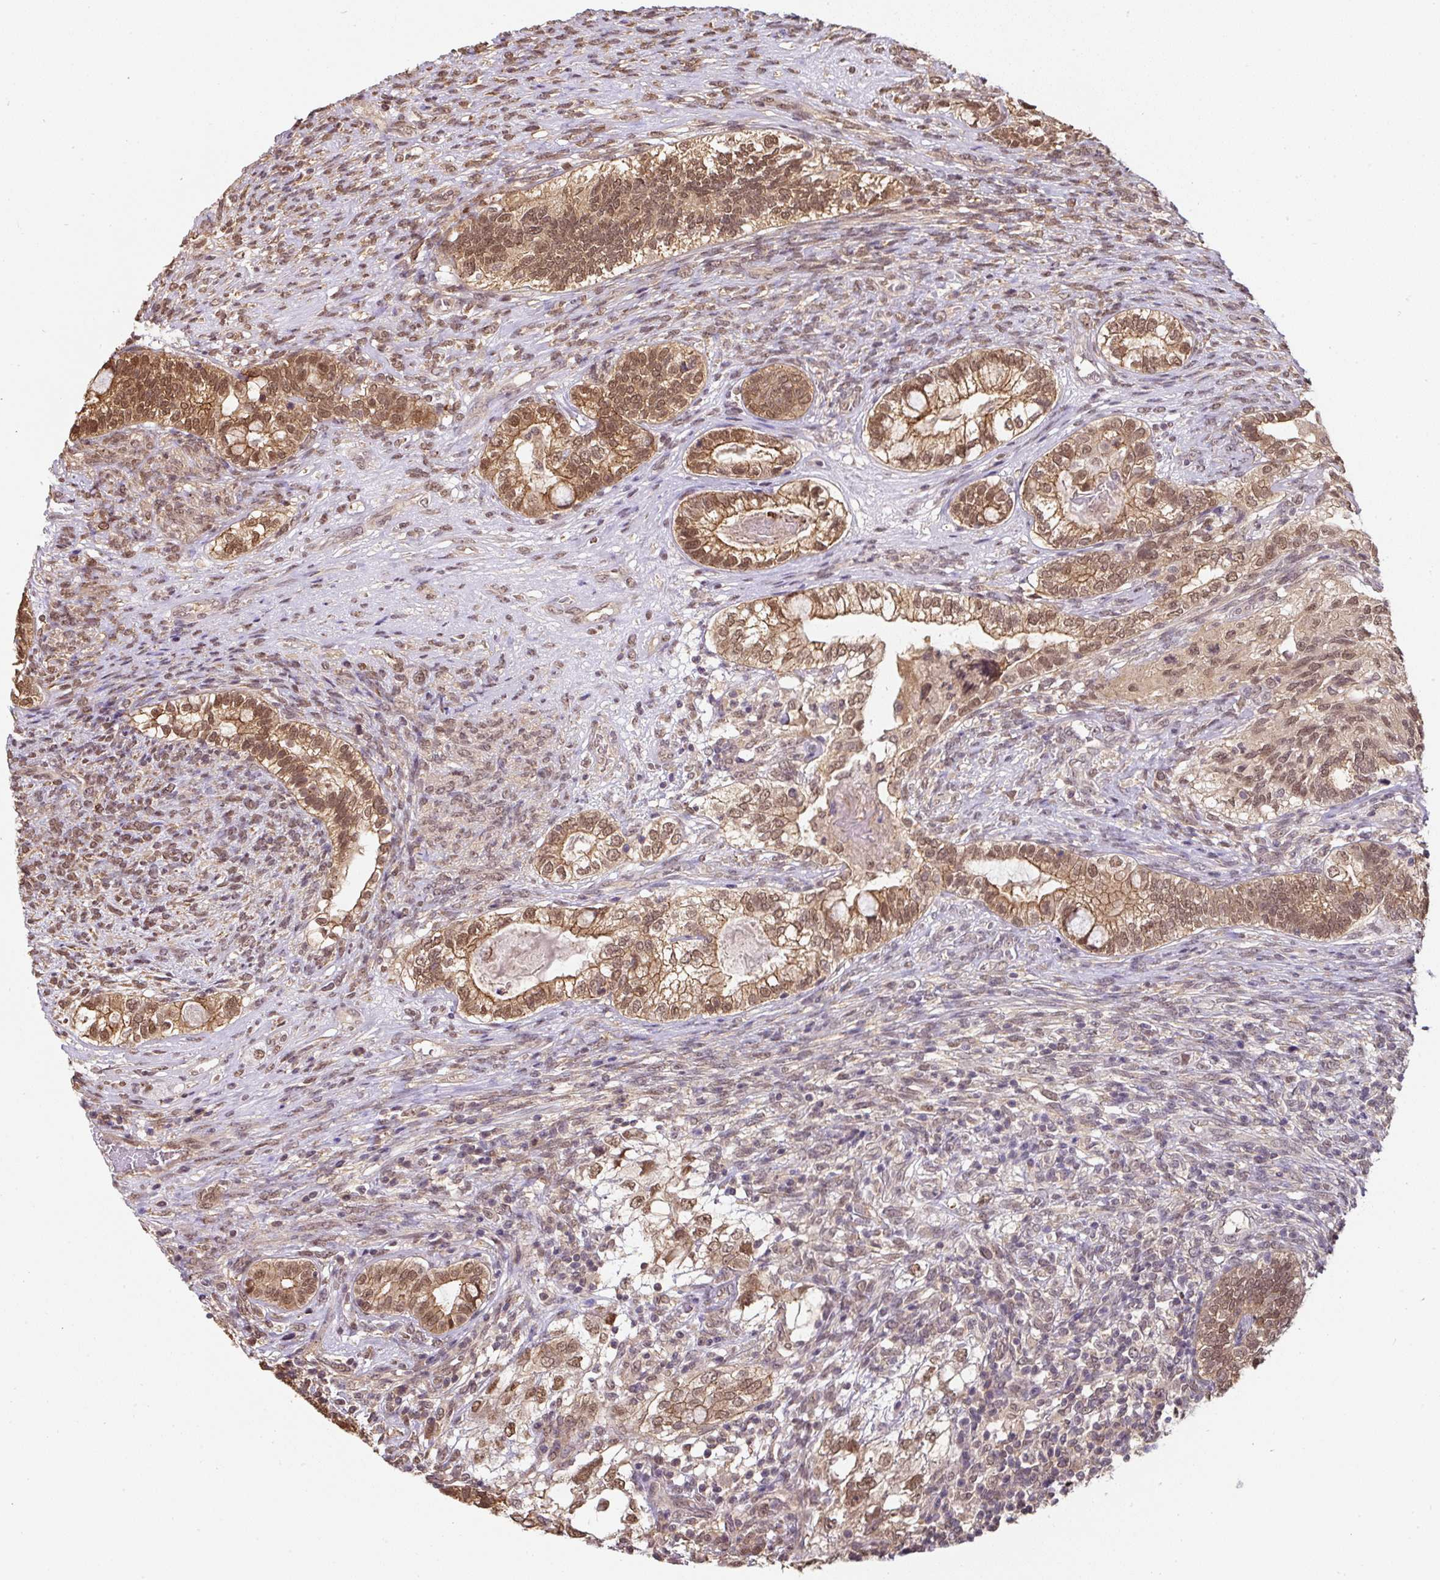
{"staining": {"intensity": "moderate", "quantity": ">75%", "location": "cytoplasmic/membranous,nuclear"}, "tissue": "testis cancer", "cell_type": "Tumor cells", "image_type": "cancer", "snomed": [{"axis": "morphology", "description": "Seminoma, NOS"}, {"axis": "morphology", "description": "Carcinoma, Embryonal, NOS"}, {"axis": "topography", "description": "Testis"}], "caption": "A micrograph showing moderate cytoplasmic/membranous and nuclear staining in approximately >75% of tumor cells in testis cancer (embryonal carcinoma), as visualized by brown immunohistochemical staining.", "gene": "ST13", "patient": {"sex": "male", "age": 41}}